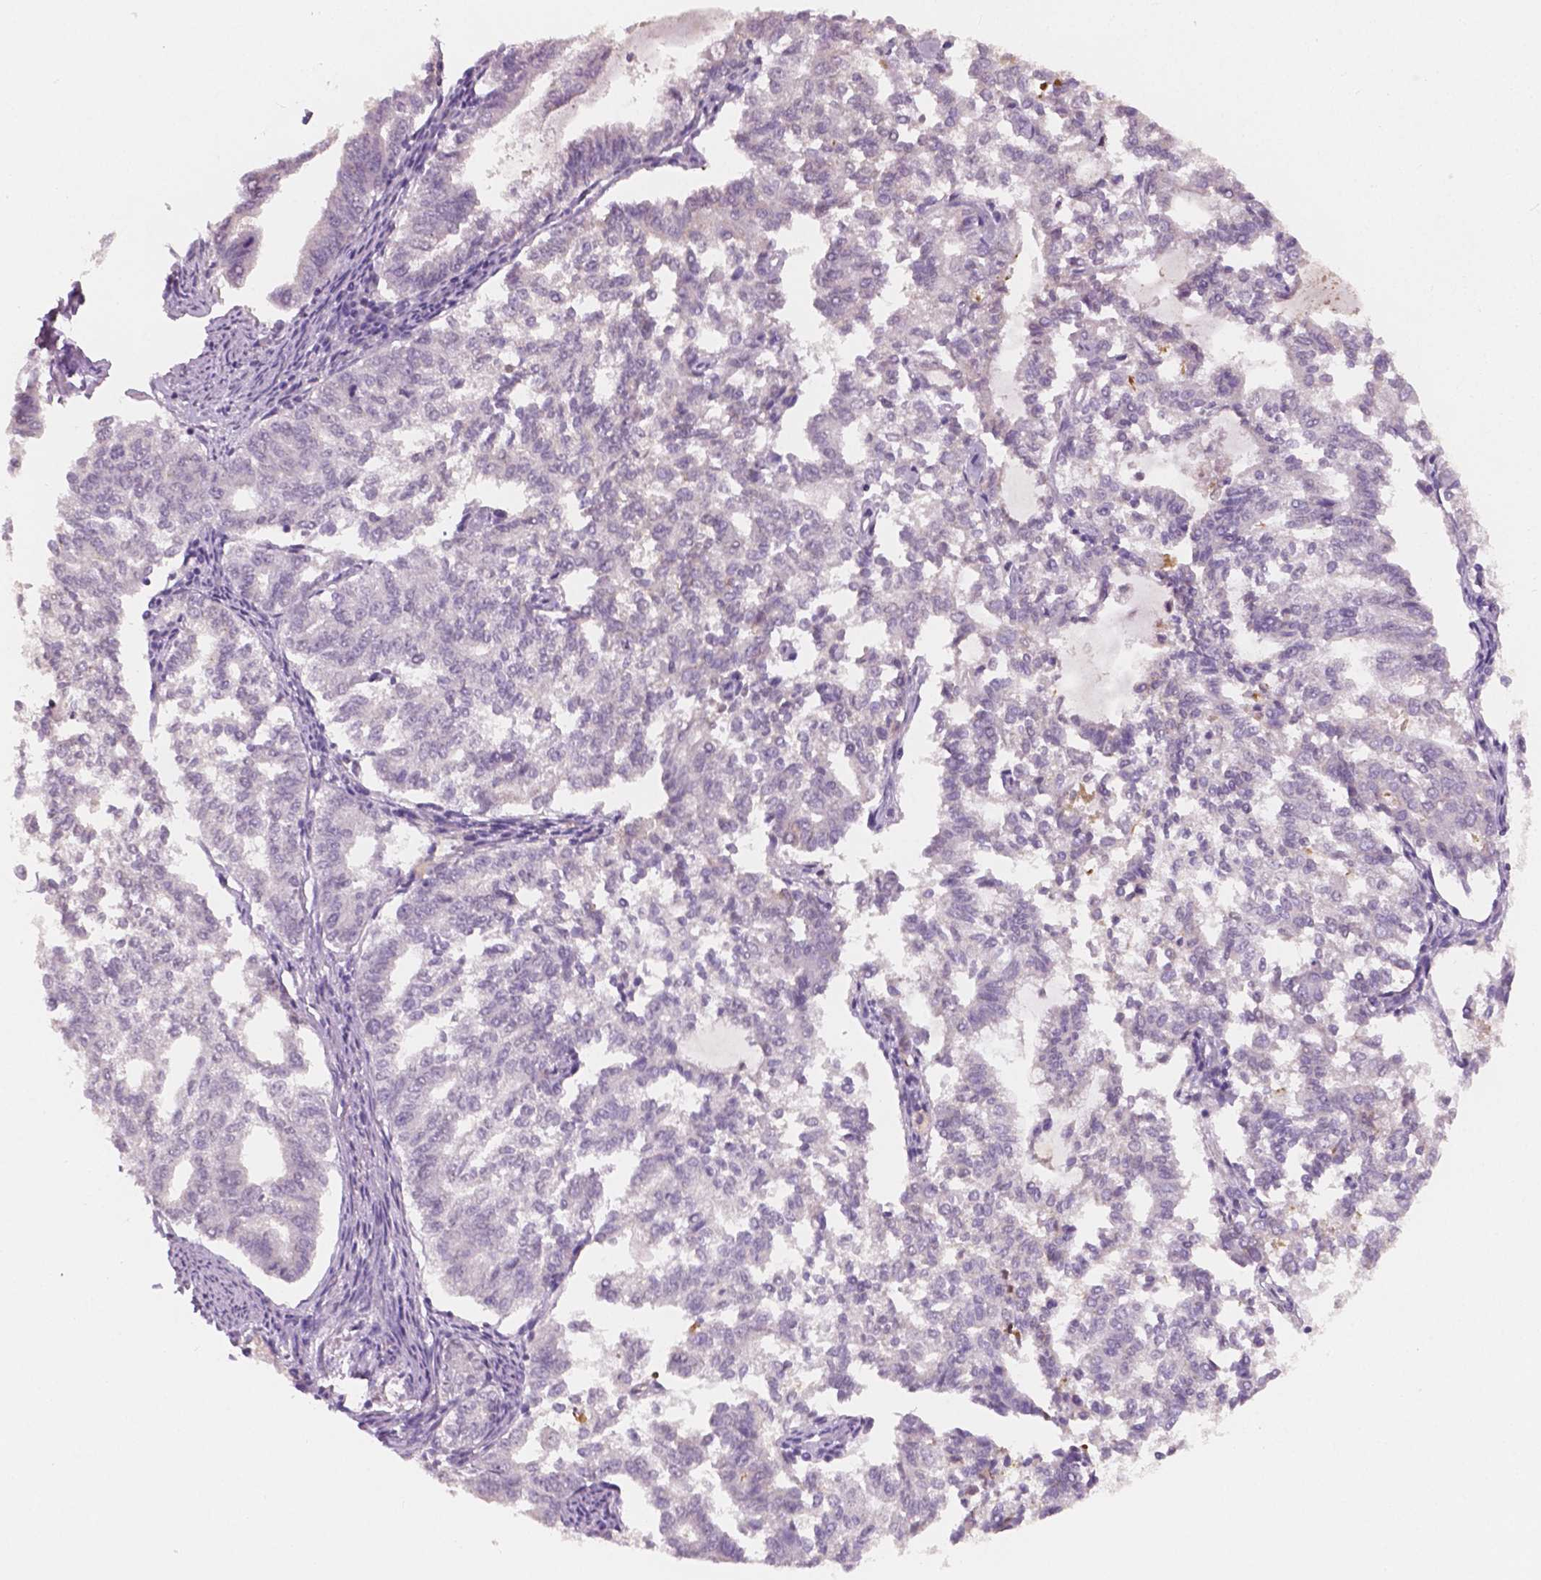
{"staining": {"intensity": "negative", "quantity": "none", "location": "none"}, "tissue": "endometrial cancer", "cell_type": "Tumor cells", "image_type": "cancer", "snomed": [{"axis": "morphology", "description": "Adenocarcinoma, NOS"}, {"axis": "topography", "description": "Endometrium"}], "caption": "Image shows no protein staining in tumor cells of endometrial cancer (adenocarcinoma) tissue.", "gene": "APOA4", "patient": {"sex": "female", "age": 79}}